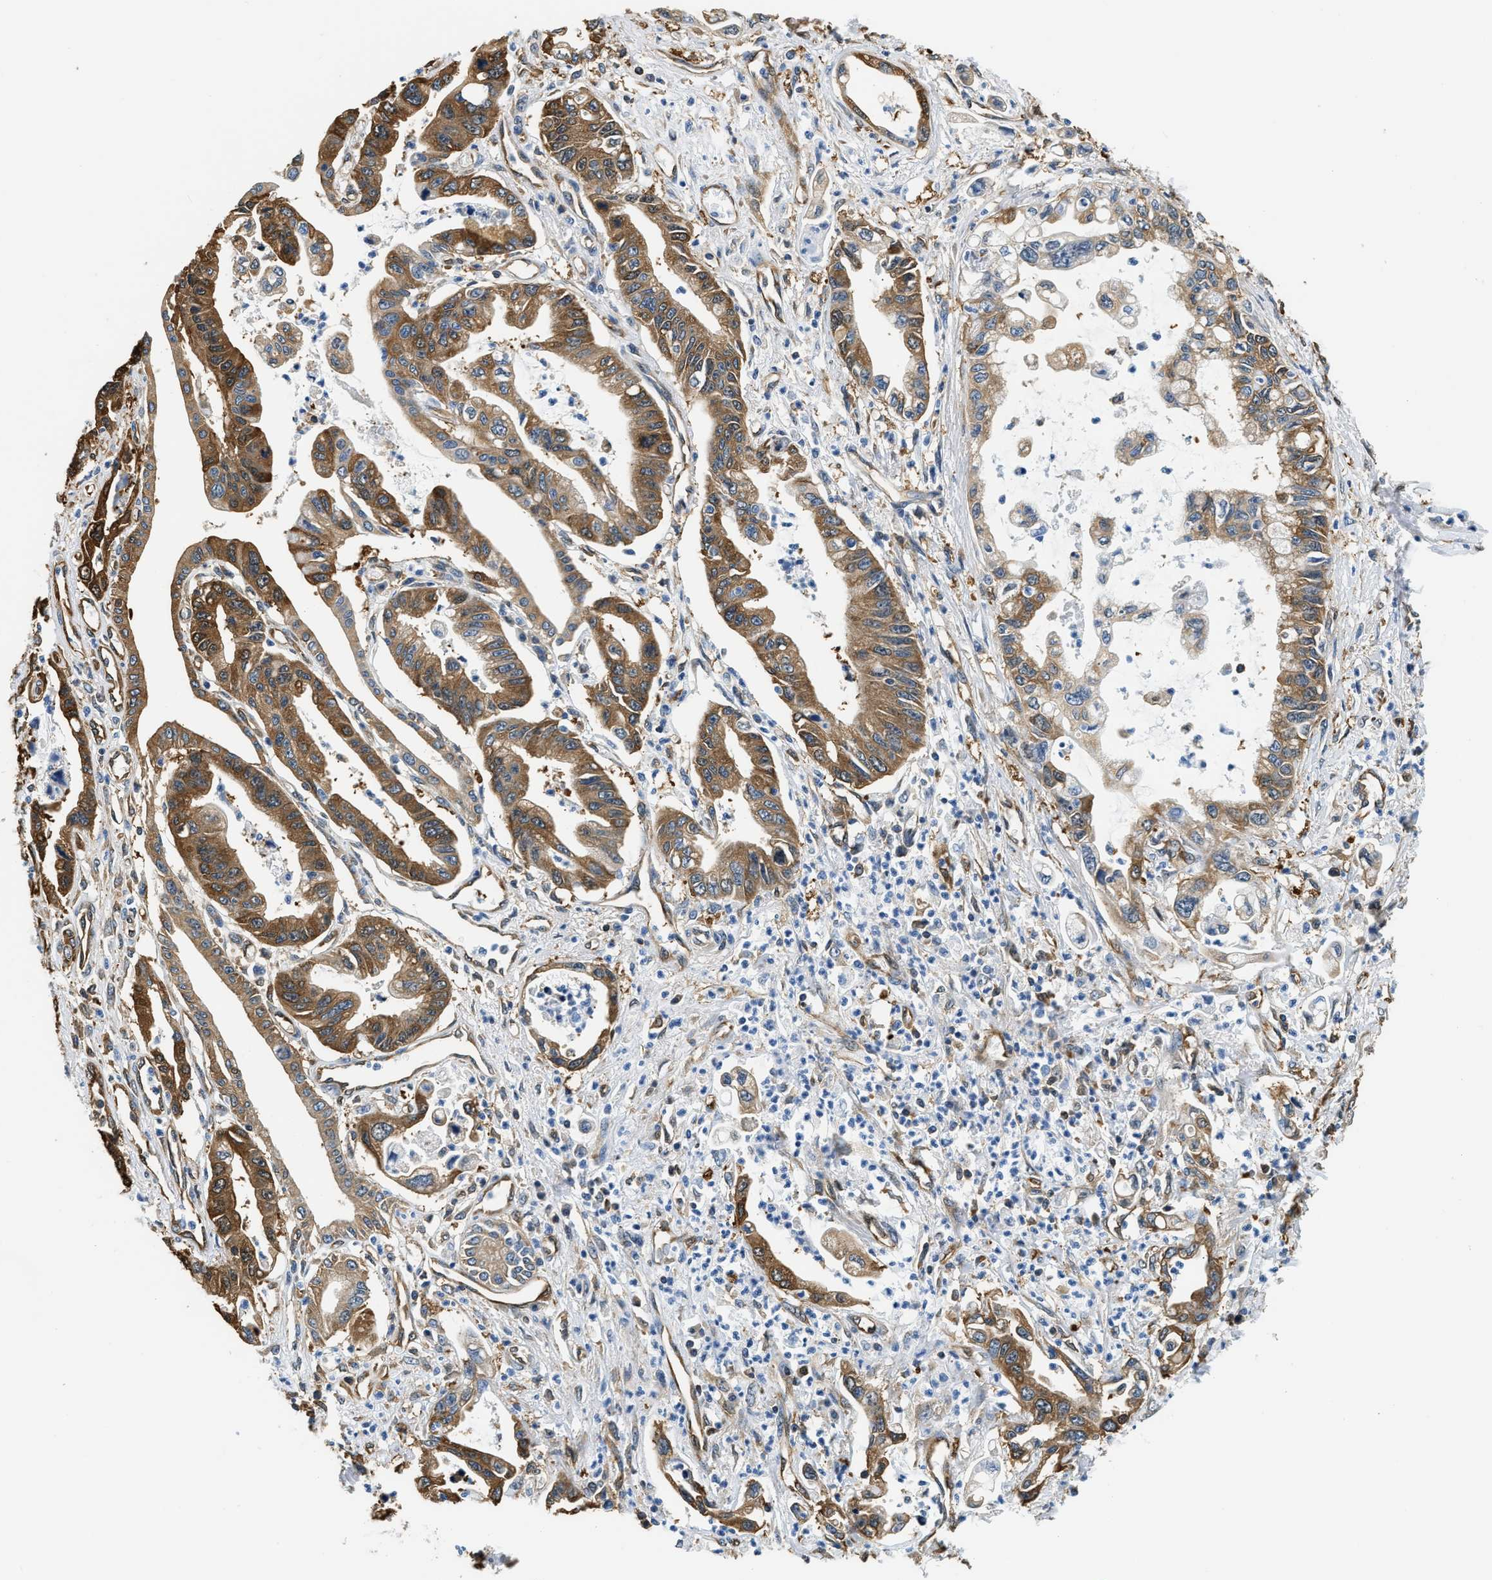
{"staining": {"intensity": "moderate", "quantity": ">75%", "location": "cytoplasmic/membranous"}, "tissue": "pancreatic cancer", "cell_type": "Tumor cells", "image_type": "cancer", "snomed": [{"axis": "morphology", "description": "Adenocarcinoma, NOS"}, {"axis": "topography", "description": "Pancreas"}], "caption": "Immunohistochemistry staining of pancreatic cancer (adenocarcinoma), which displays medium levels of moderate cytoplasmic/membranous staining in approximately >75% of tumor cells indicating moderate cytoplasmic/membranous protein expression. The staining was performed using DAB (3,3'-diaminobenzidine) (brown) for protein detection and nuclei were counterstained in hematoxylin (blue).", "gene": "PPP2R1B", "patient": {"sex": "male", "age": 56}}